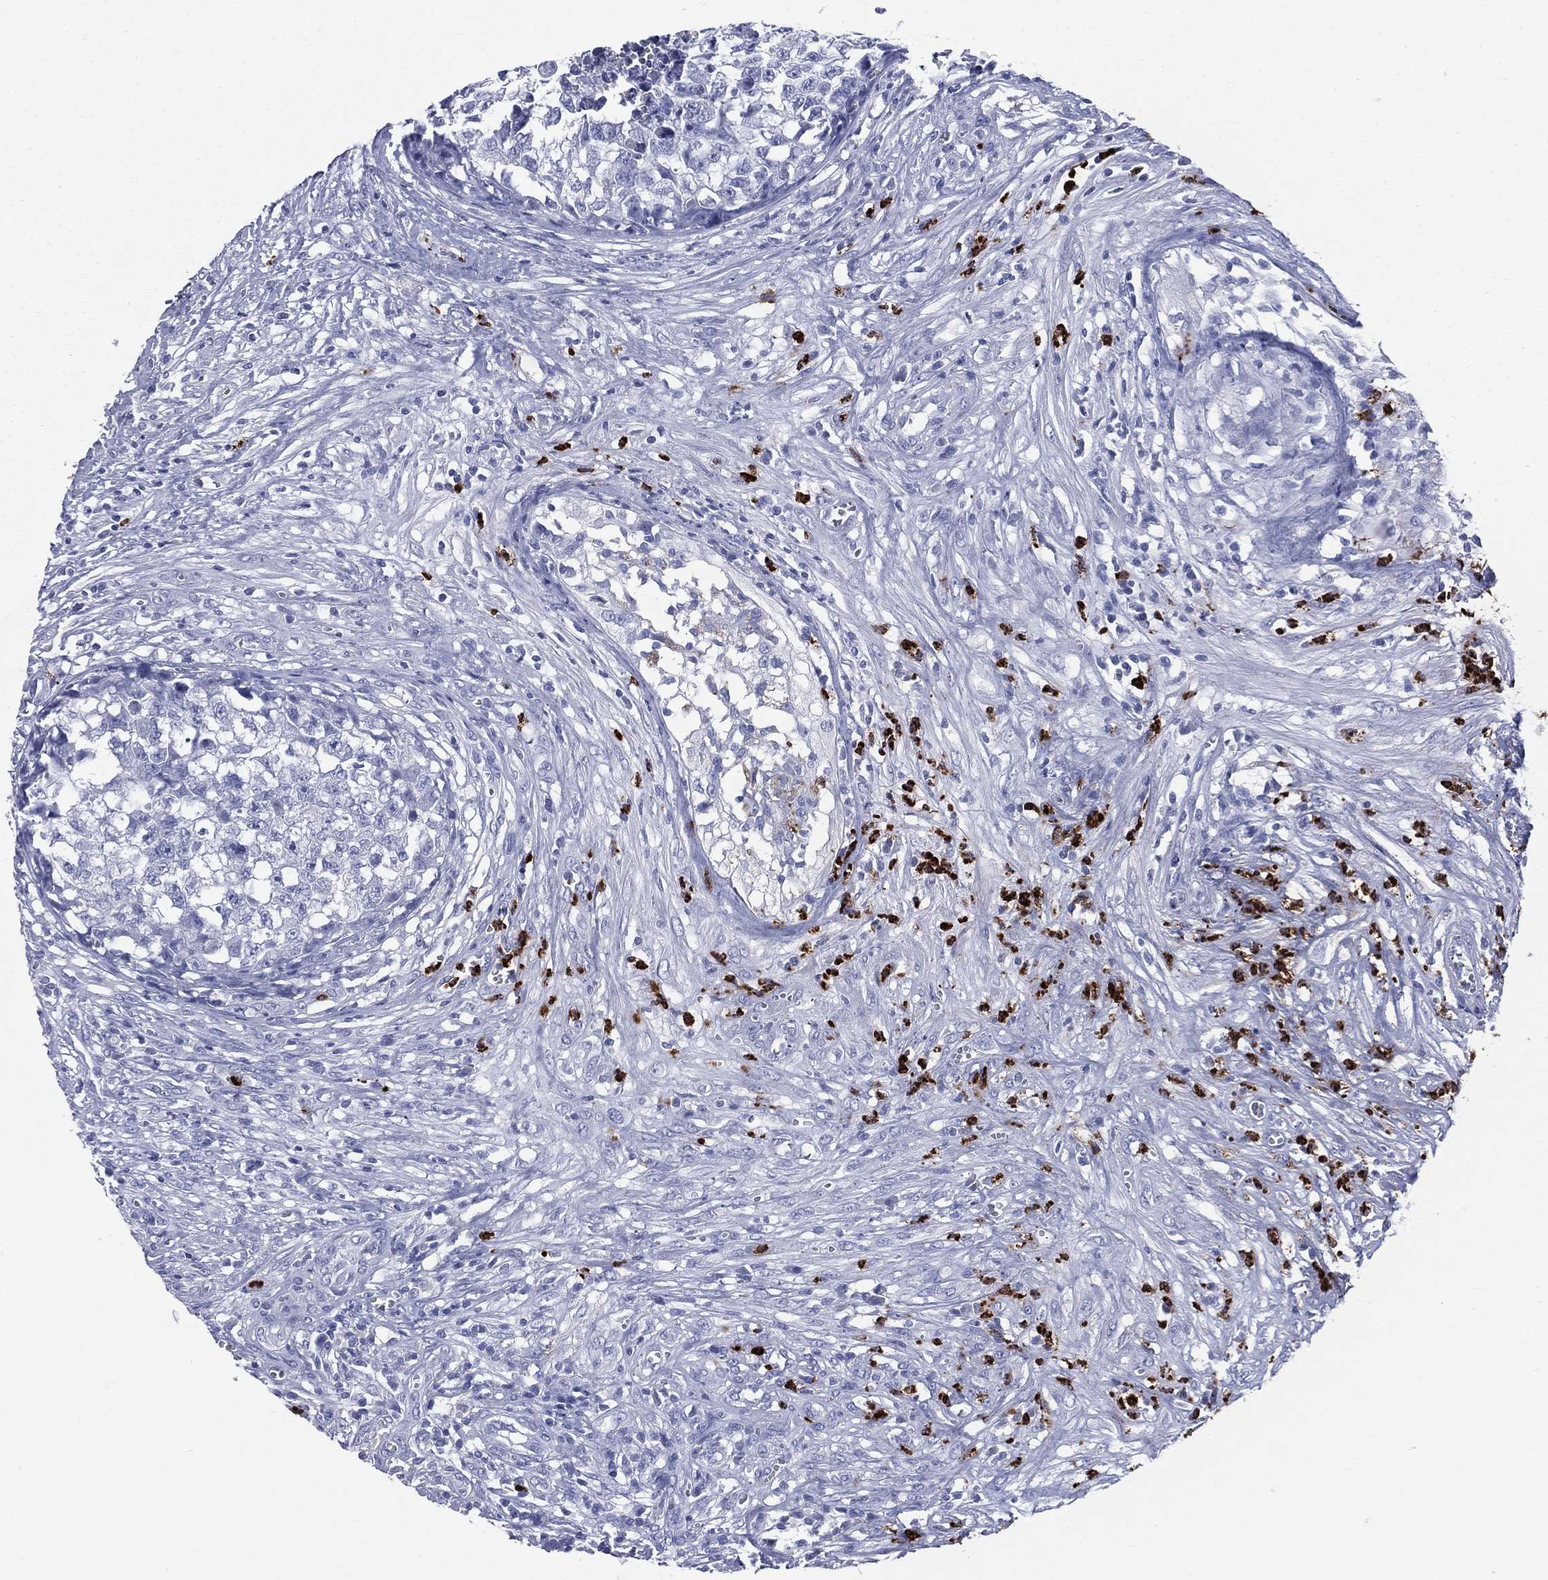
{"staining": {"intensity": "negative", "quantity": "none", "location": "none"}, "tissue": "testis cancer", "cell_type": "Tumor cells", "image_type": "cancer", "snomed": [{"axis": "morphology", "description": "Seminoma, NOS"}, {"axis": "morphology", "description": "Carcinoma, Embryonal, NOS"}, {"axis": "topography", "description": "Testis"}], "caption": "Tumor cells are negative for brown protein staining in embryonal carcinoma (testis).", "gene": "PGLYRP1", "patient": {"sex": "male", "age": 22}}